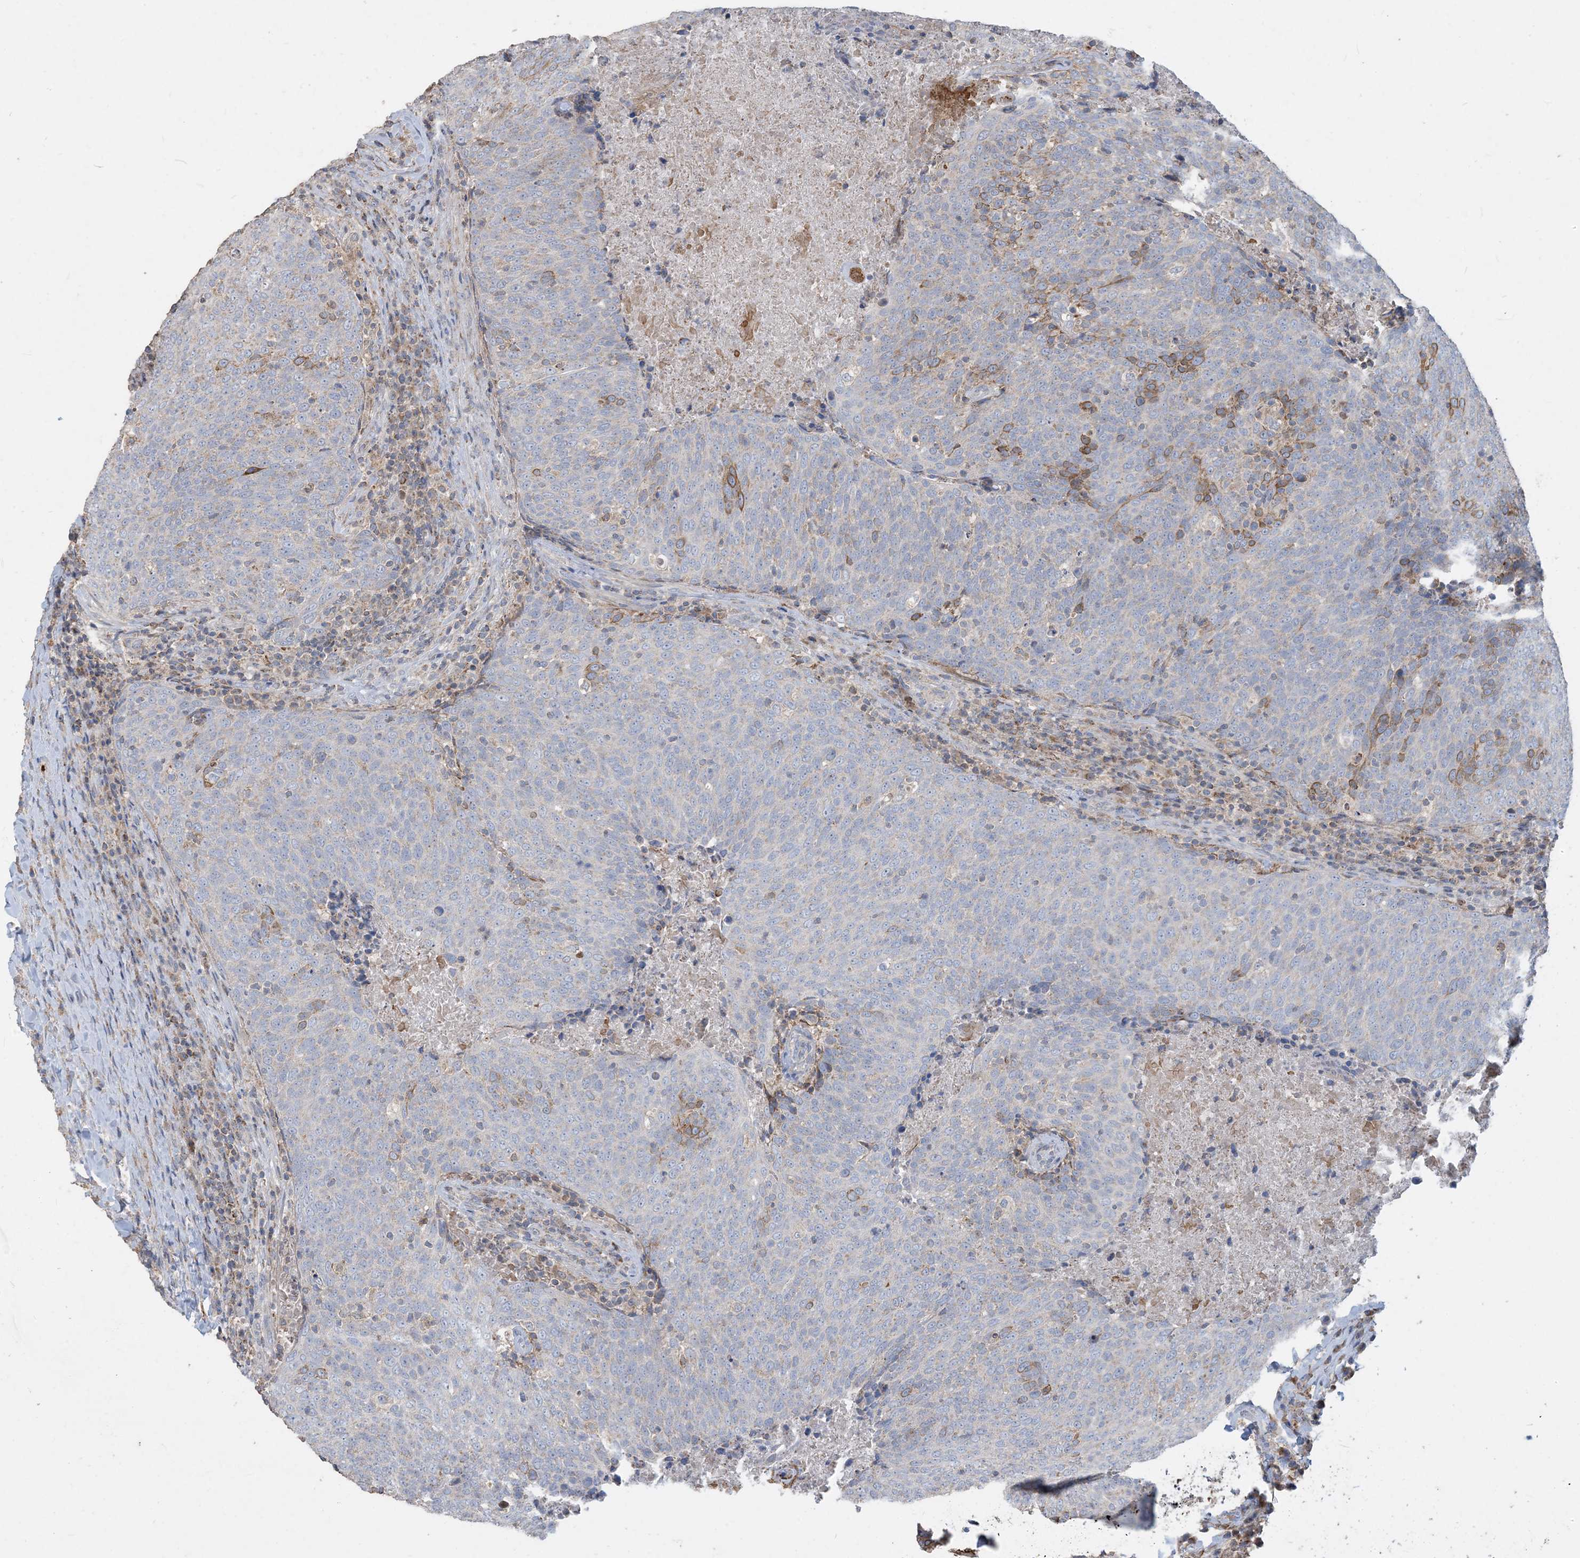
{"staining": {"intensity": "negative", "quantity": "none", "location": "none"}, "tissue": "head and neck cancer", "cell_type": "Tumor cells", "image_type": "cancer", "snomed": [{"axis": "morphology", "description": "Squamous cell carcinoma, NOS"}, {"axis": "morphology", "description": "Squamous cell carcinoma, metastatic, NOS"}, {"axis": "topography", "description": "Lymph node"}, {"axis": "topography", "description": "Head-Neck"}], "caption": "Tumor cells are negative for protein expression in human head and neck cancer. Nuclei are stained in blue.", "gene": "ECHDC1", "patient": {"sex": "male", "age": 62}}